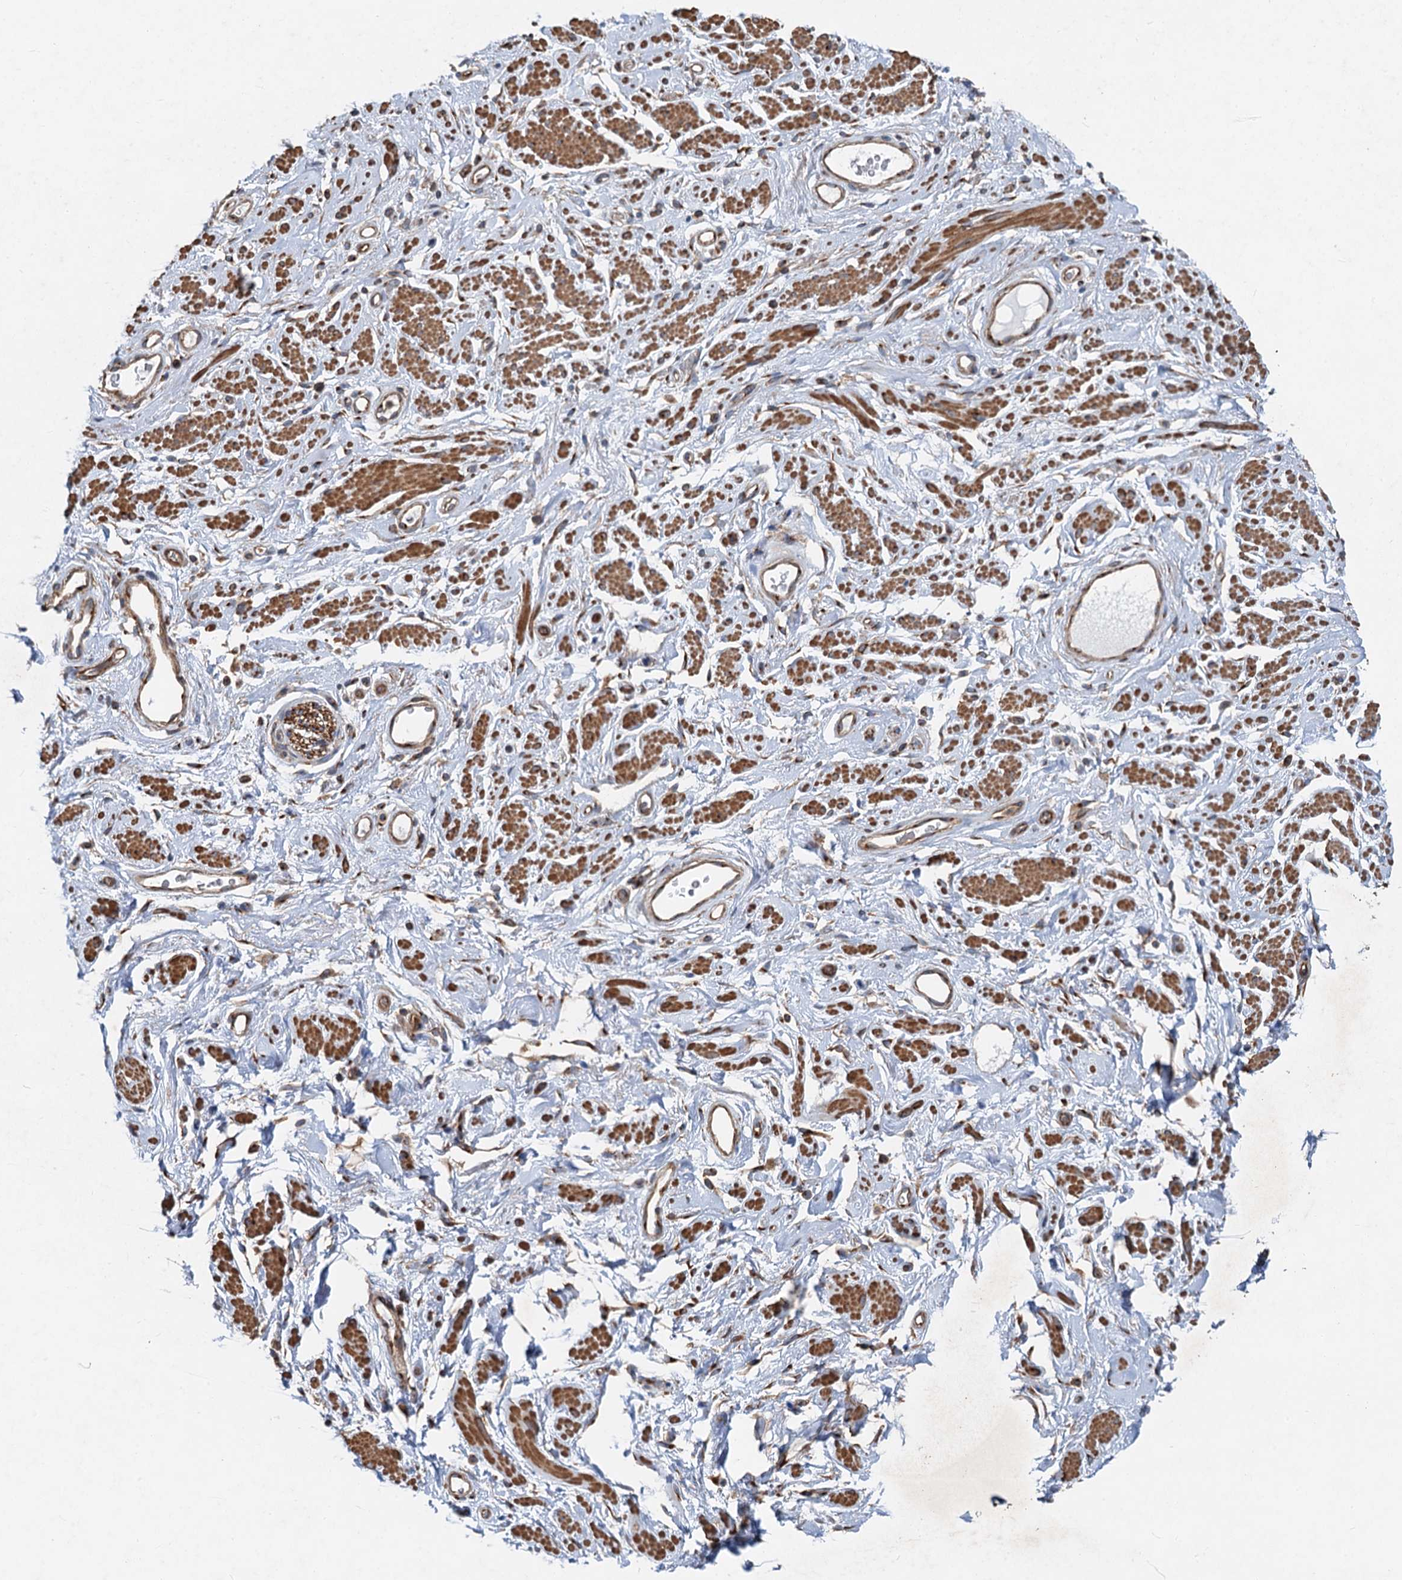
{"staining": {"intensity": "weak", "quantity": ">75%", "location": "cytoplasmic/membranous"}, "tissue": "adipose tissue", "cell_type": "Adipocytes", "image_type": "normal", "snomed": [{"axis": "morphology", "description": "Normal tissue, NOS"}, {"axis": "morphology", "description": "Adenocarcinoma, NOS"}, {"axis": "topography", "description": "Rectum"}, {"axis": "topography", "description": "Vagina"}, {"axis": "topography", "description": "Peripheral nerve tissue"}], "caption": "High-magnification brightfield microscopy of normal adipose tissue stained with DAB (brown) and counterstained with hematoxylin (blue). adipocytes exhibit weak cytoplasmic/membranous expression is identified in approximately>75% of cells.", "gene": "ANKRD26", "patient": {"sex": "female", "age": 71}}